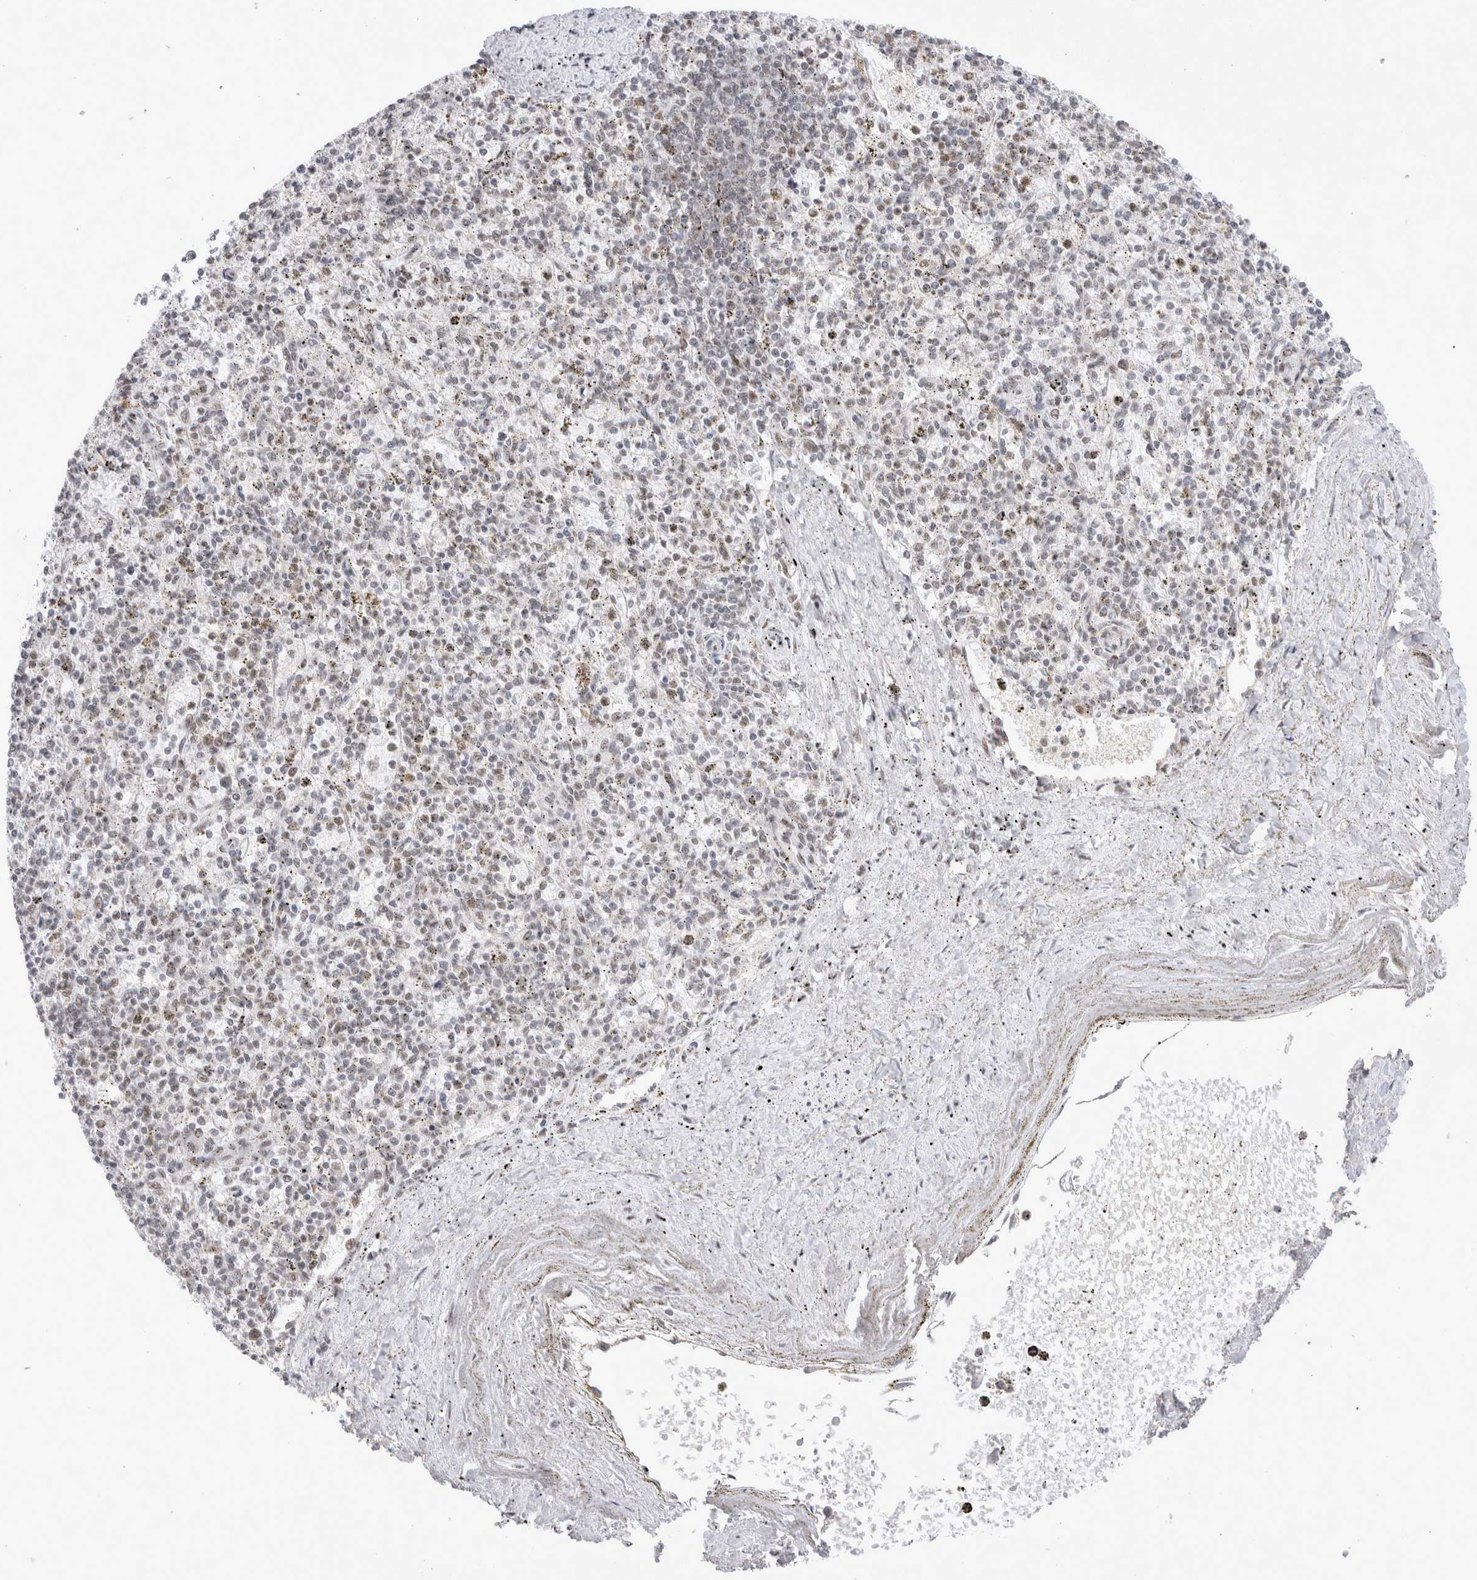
{"staining": {"intensity": "weak", "quantity": "25%-75%", "location": "cytoplasmic/membranous"}, "tissue": "spleen", "cell_type": "Cells in red pulp", "image_type": "normal", "snomed": [{"axis": "morphology", "description": "Normal tissue, NOS"}, {"axis": "topography", "description": "Spleen"}], "caption": "Approximately 25%-75% of cells in red pulp in normal human spleen show weak cytoplasmic/membranous protein staining as visualized by brown immunohistochemical staining.", "gene": "MRPL37", "patient": {"sex": "male", "age": 72}}